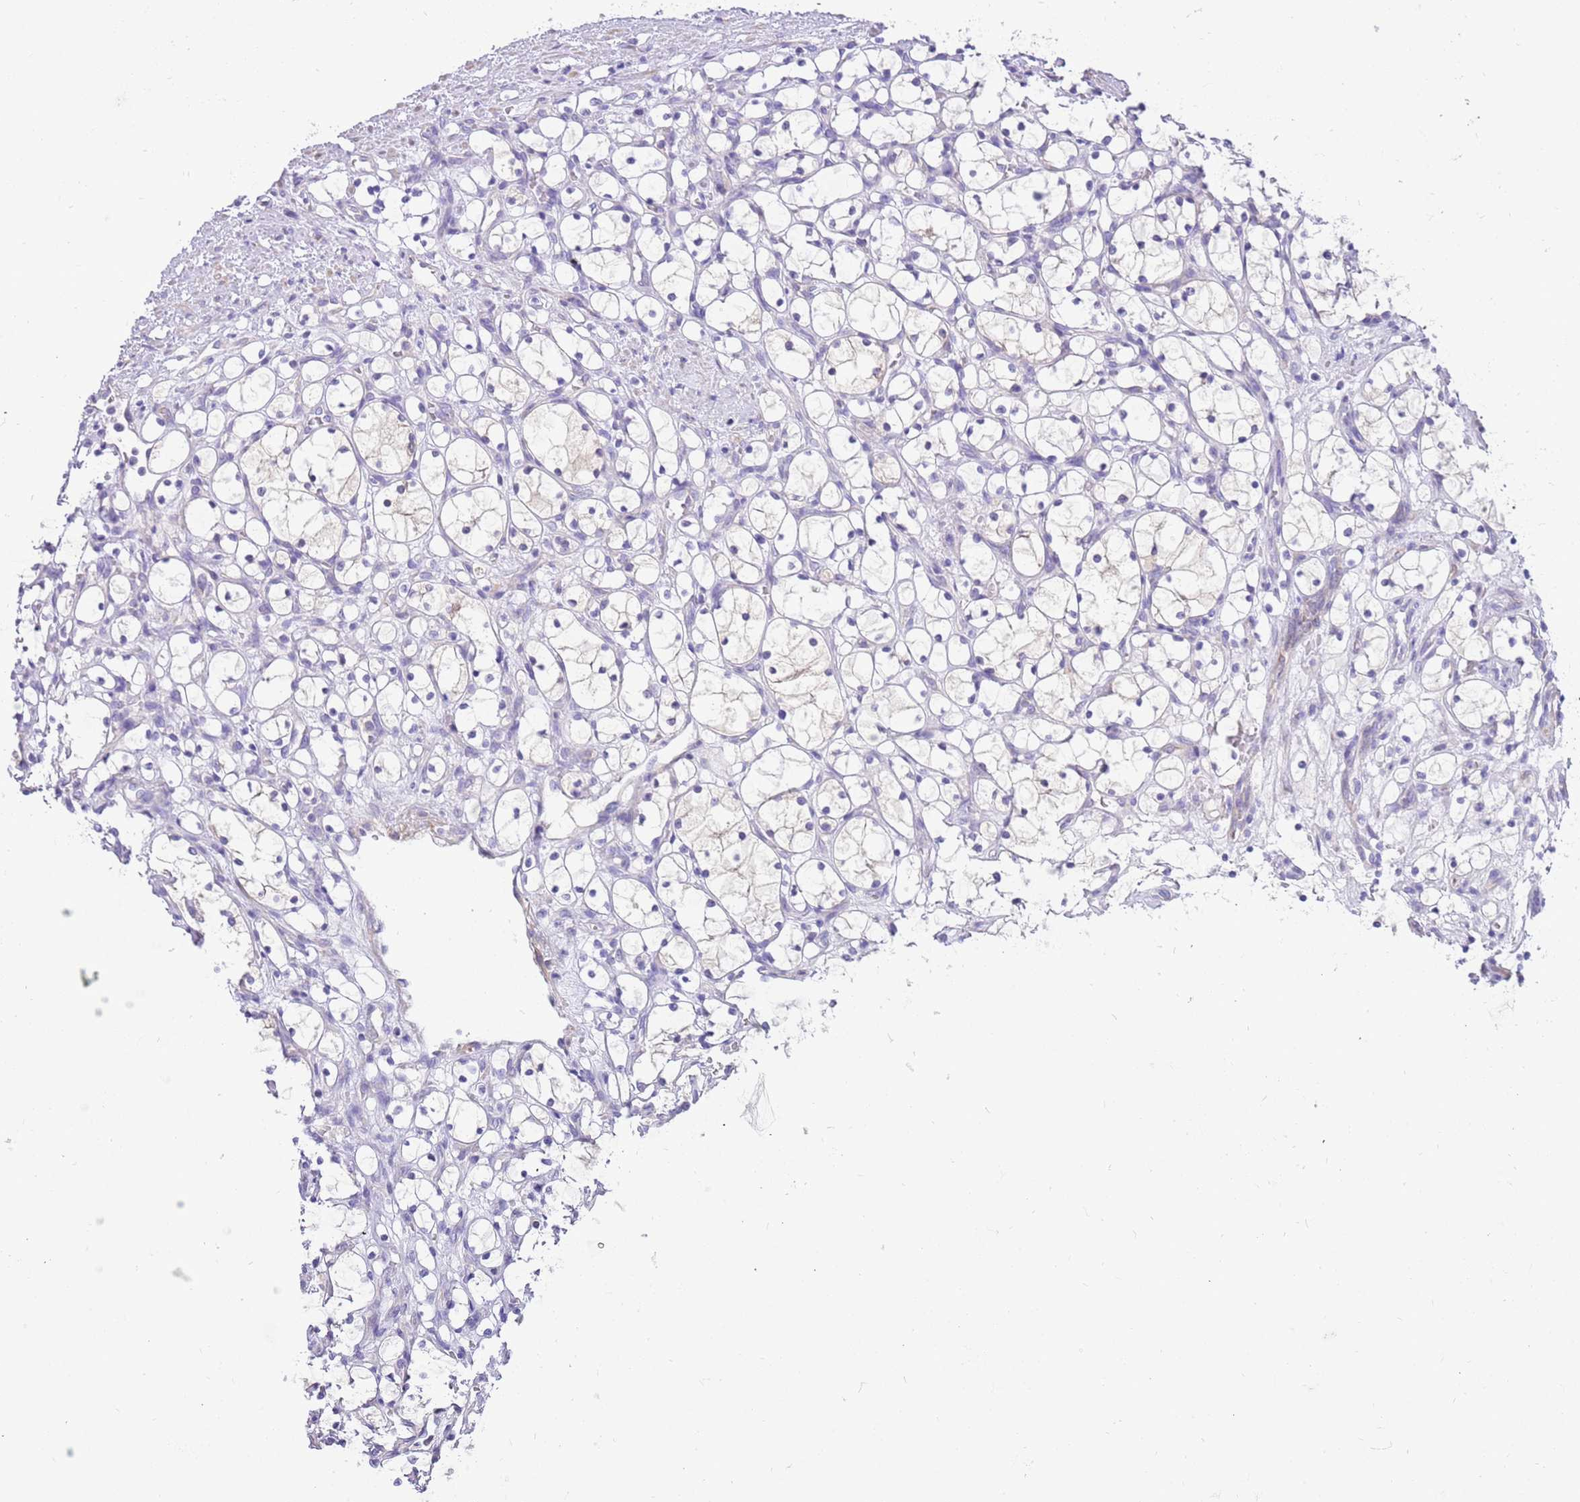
{"staining": {"intensity": "negative", "quantity": "none", "location": "none"}, "tissue": "renal cancer", "cell_type": "Tumor cells", "image_type": "cancer", "snomed": [{"axis": "morphology", "description": "Adenocarcinoma, NOS"}, {"axis": "topography", "description": "Kidney"}], "caption": "A high-resolution micrograph shows immunohistochemistry (IHC) staining of adenocarcinoma (renal), which shows no significant expression in tumor cells.", "gene": "GLCE", "patient": {"sex": "female", "age": 69}}